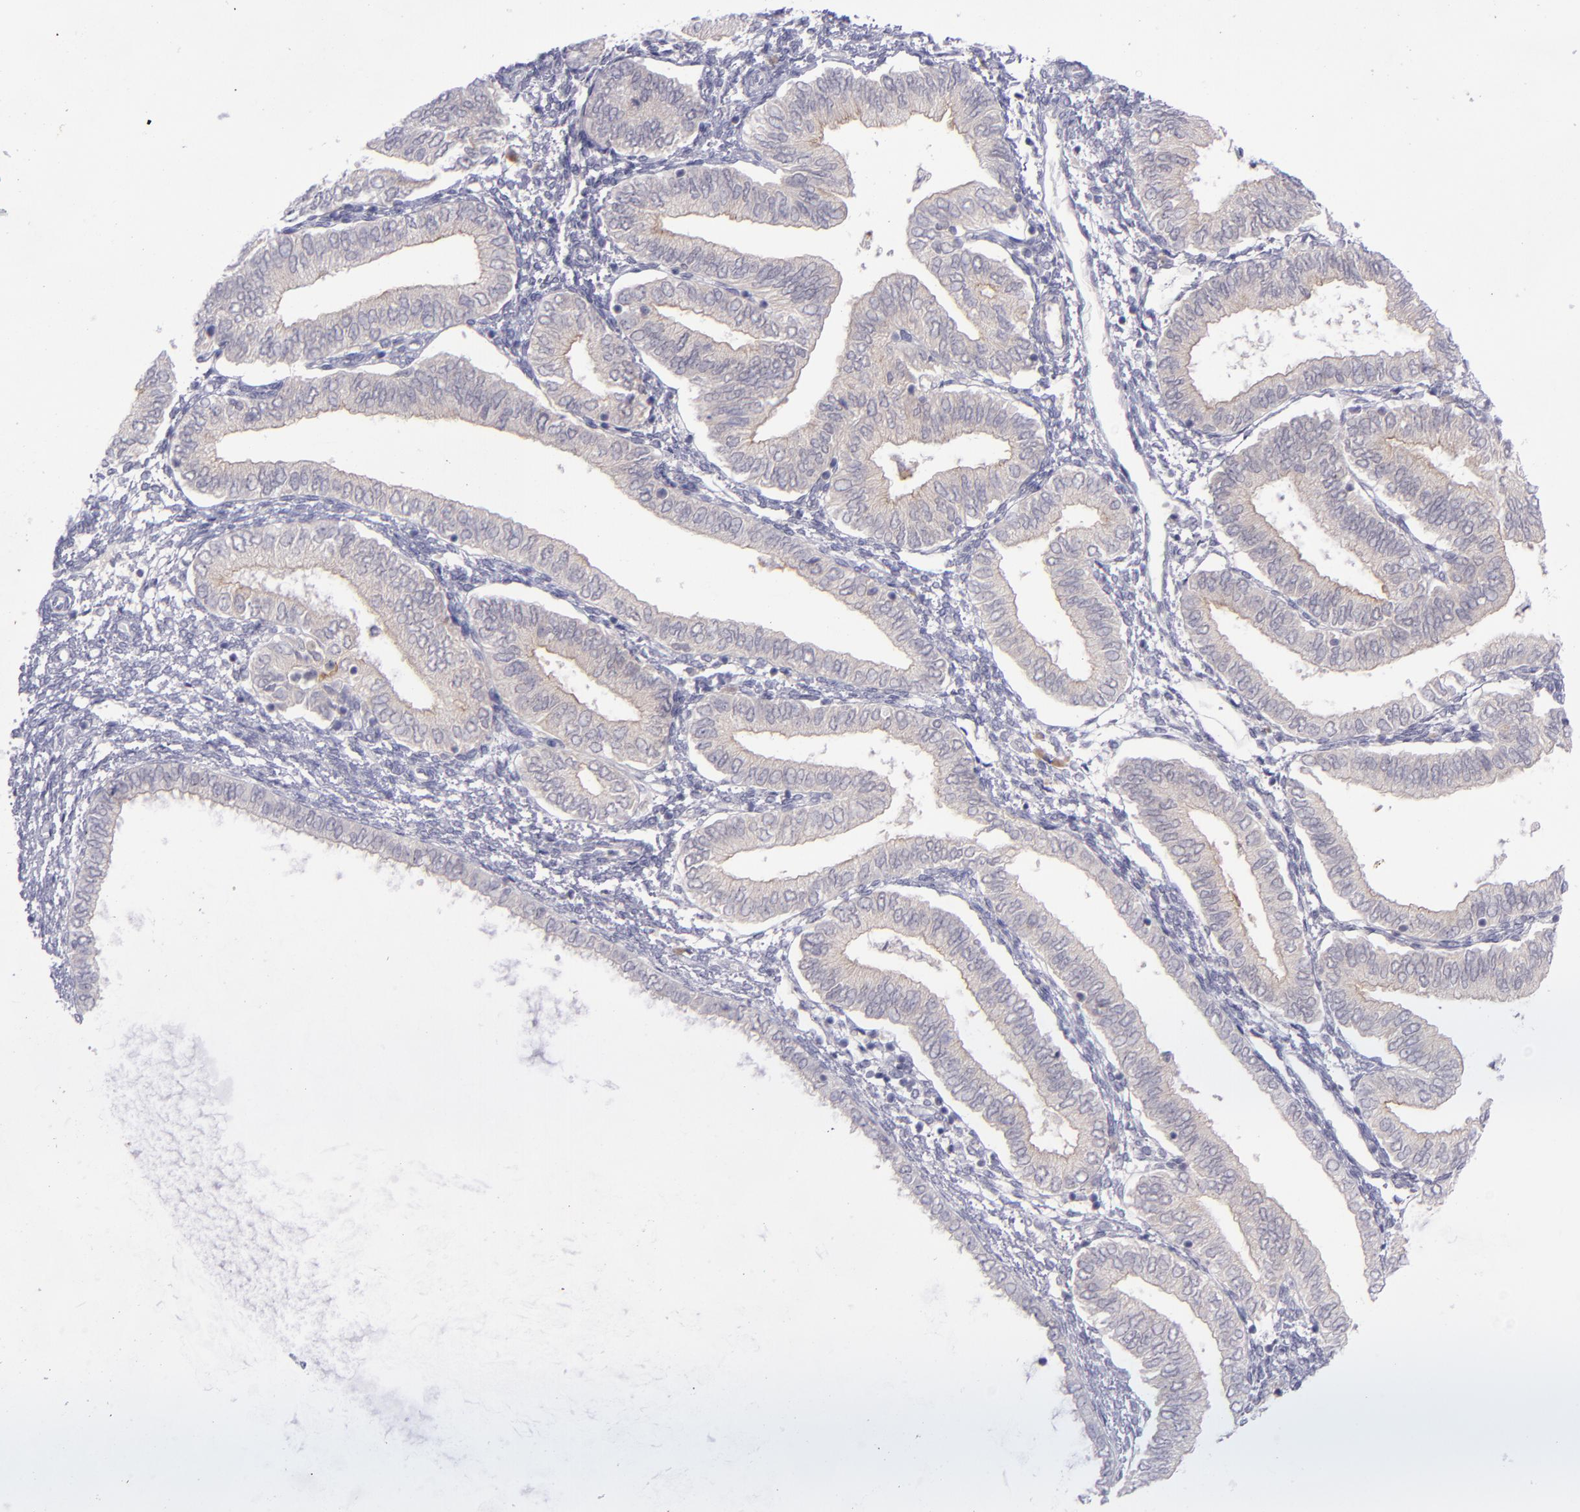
{"staining": {"intensity": "weak", "quantity": "25%-75%", "location": "cytoplasmic/membranous"}, "tissue": "endometrial cancer", "cell_type": "Tumor cells", "image_type": "cancer", "snomed": [{"axis": "morphology", "description": "Adenocarcinoma, NOS"}, {"axis": "topography", "description": "Endometrium"}], "caption": "Human endometrial cancer (adenocarcinoma) stained for a protein (brown) reveals weak cytoplasmic/membranous positive positivity in approximately 25%-75% of tumor cells.", "gene": "EVPL", "patient": {"sex": "female", "age": 51}}